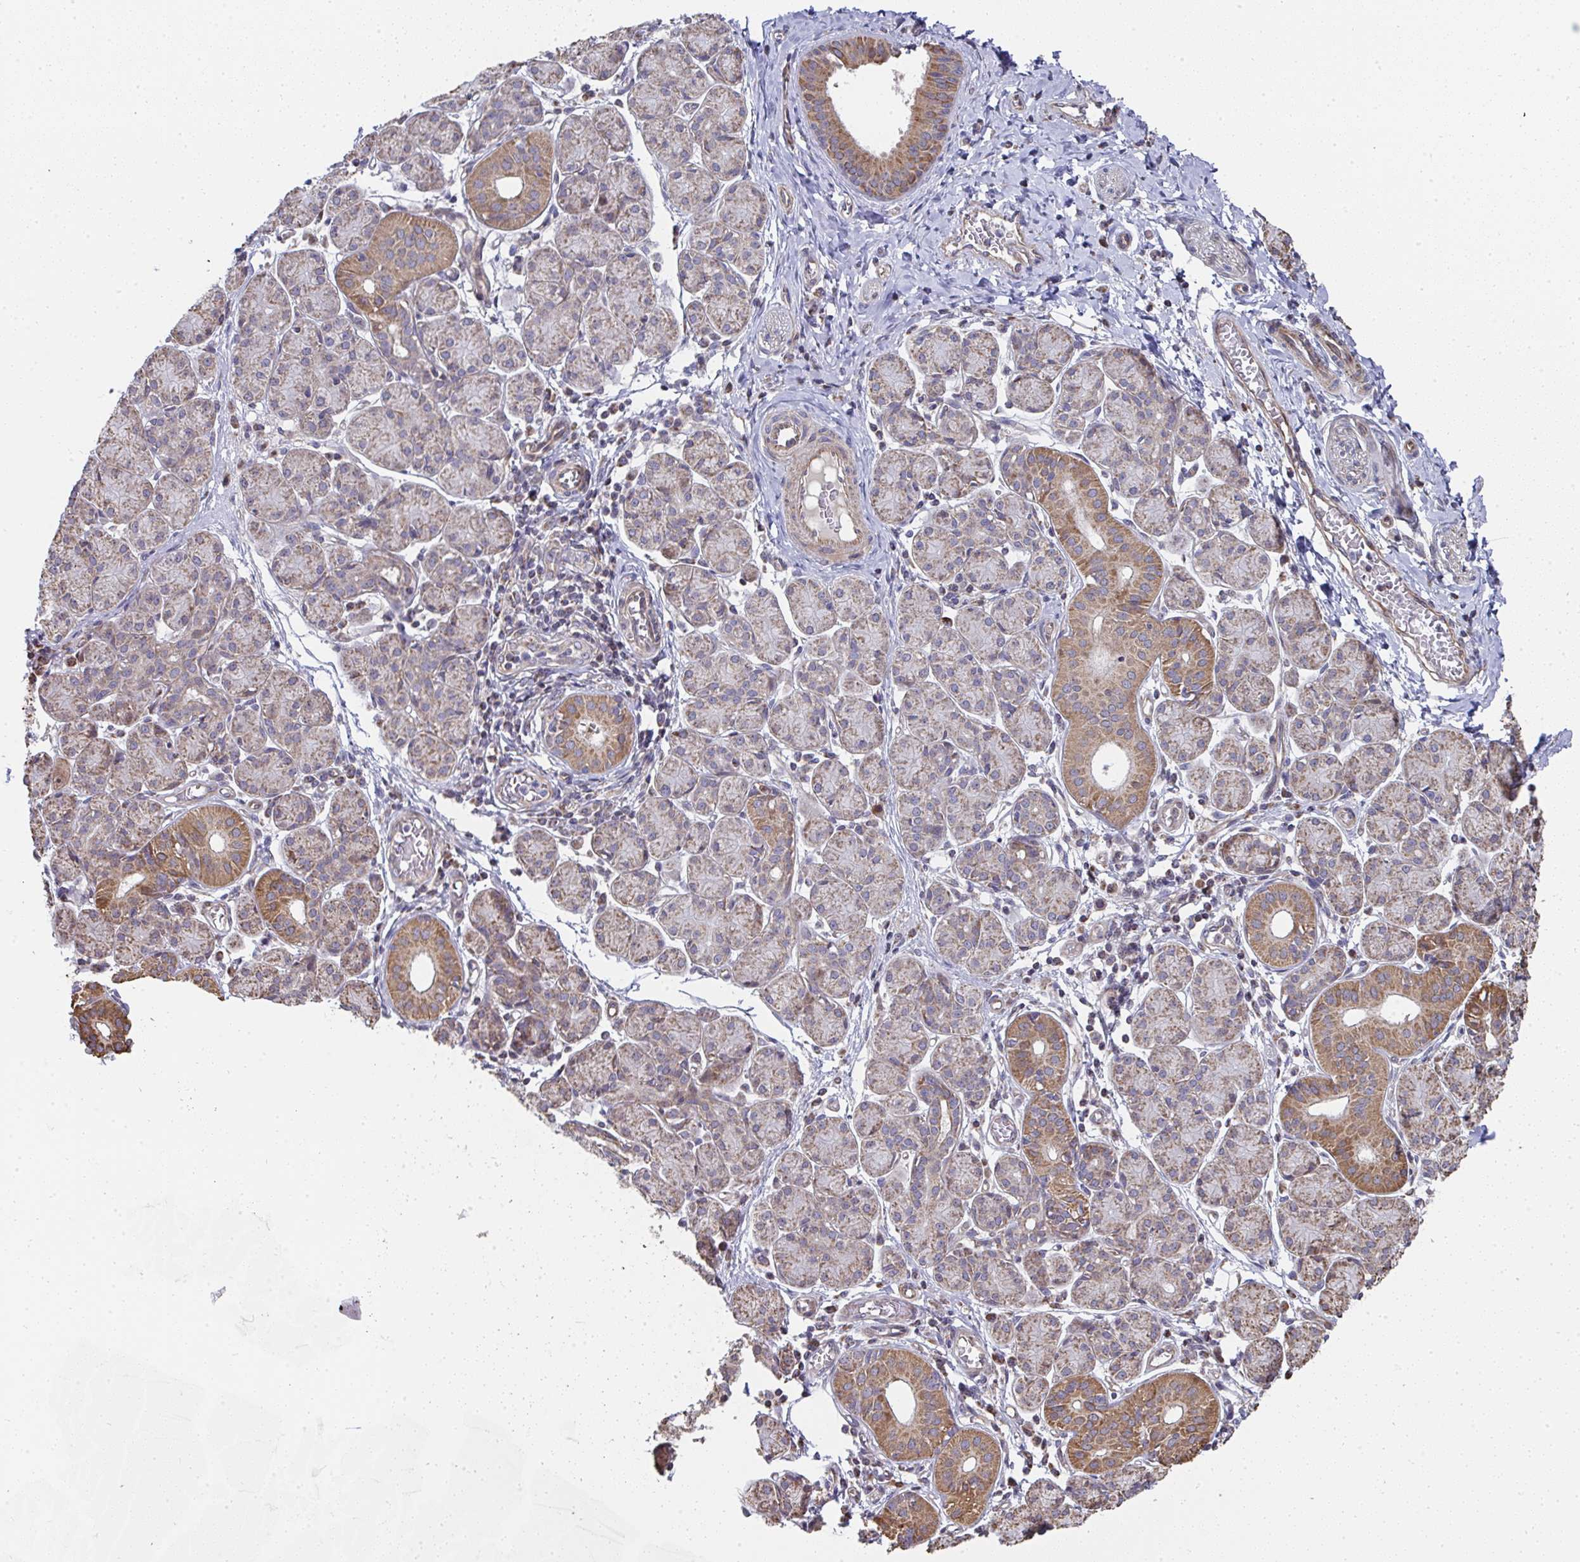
{"staining": {"intensity": "moderate", "quantity": "25%-75%", "location": "cytoplasmic/membranous"}, "tissue": "salivary gland", "cell_type": "Glandular cells", "image_type": "normal", "snomed": [{"axis": "morphology", "description": "Normal tissue, NOS"}, {"axis": "morphology", "description": "Inflammation, NOS"}, {"axis": "topography", "description": "Lymph node"}, {"axis": "topography", "description": "Salivary gland"}], "caption": "Glandular cells display moderate cytoplasmic/membranous staining in about 25%-75% of cells in benign salivary gland.", "gene": "AGTPBP1", "patient": {"sex": "male", "age": 3}}